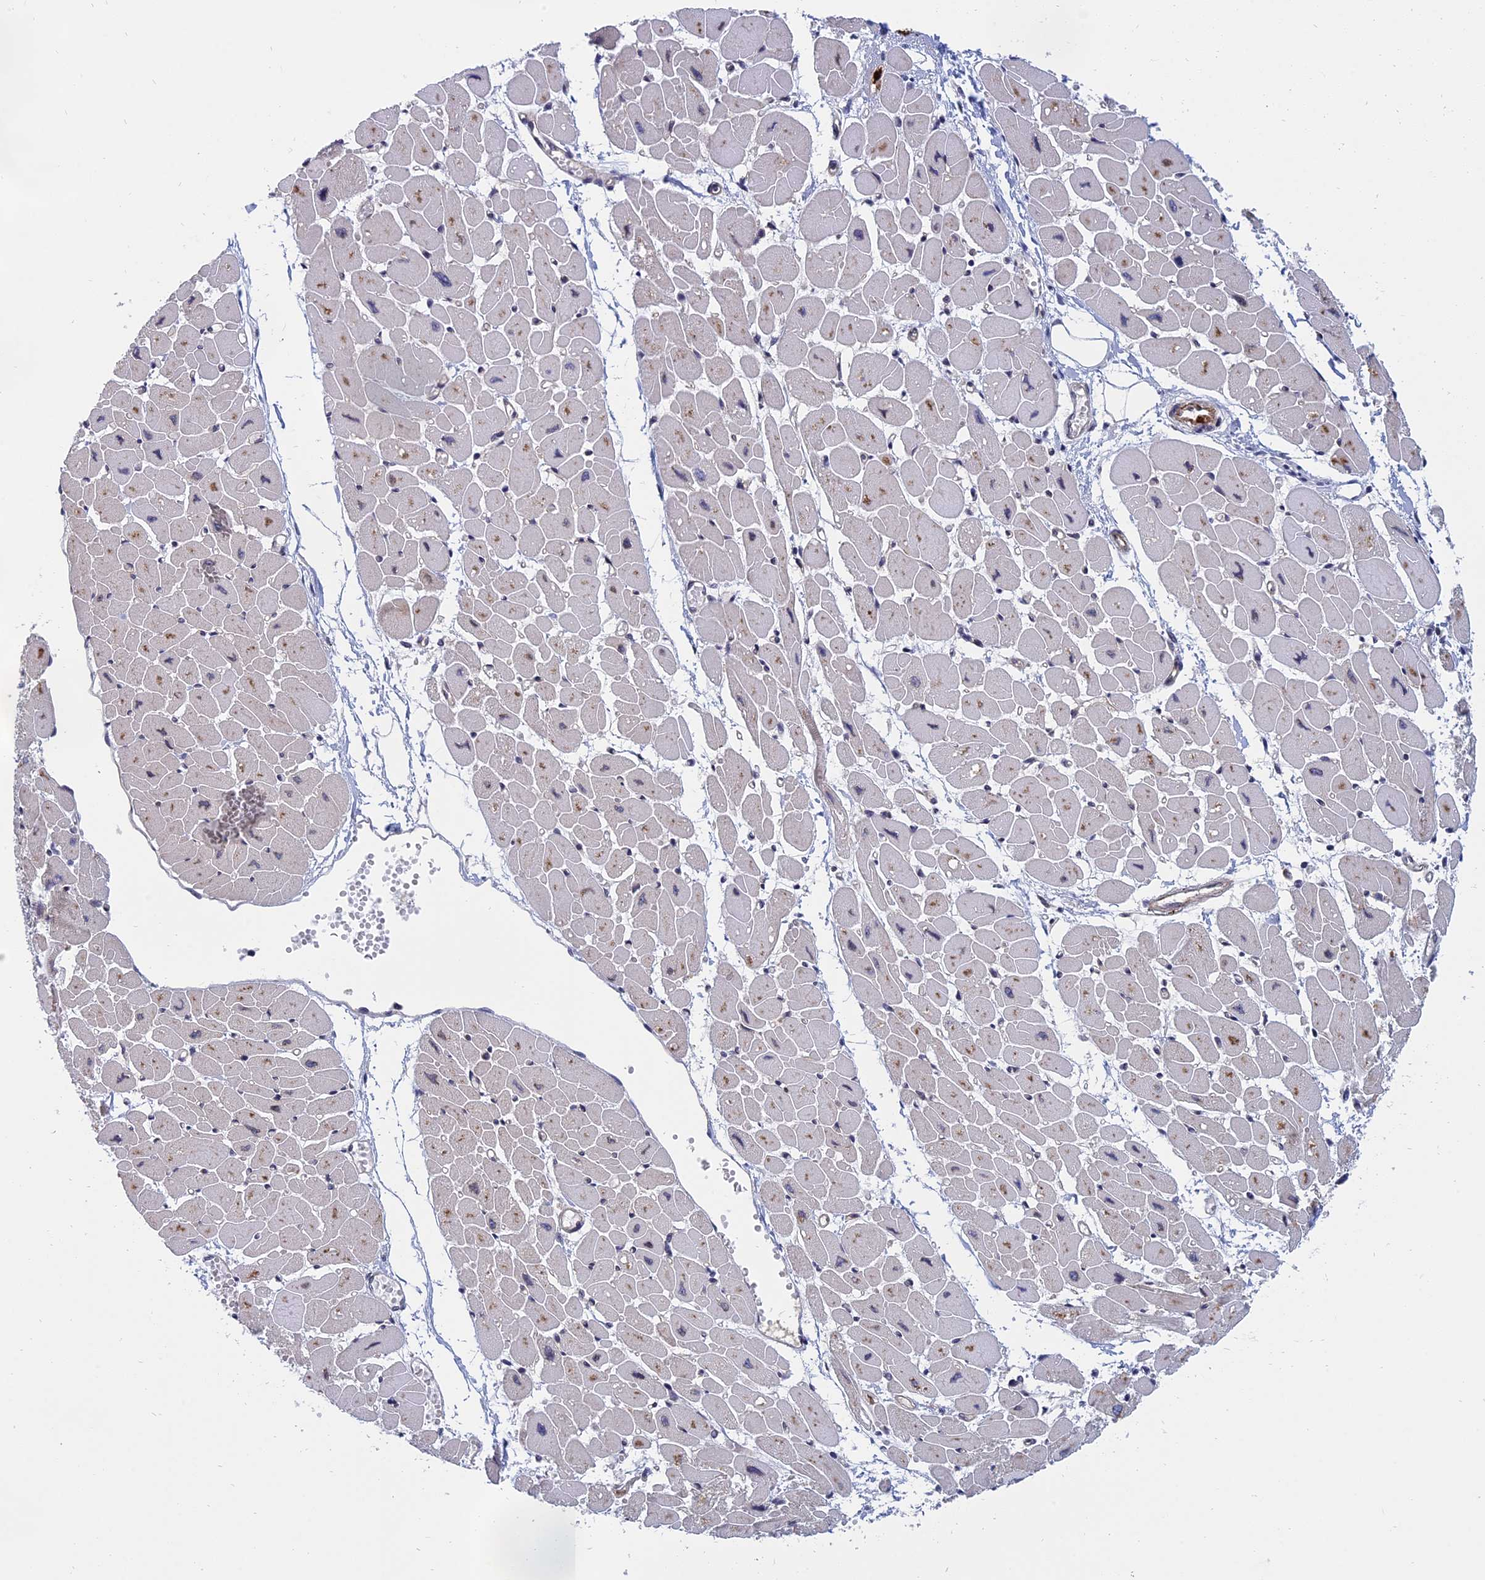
{"staining": {"intensity": "negative", "quantity": "none", "location": "none"}, "tissue": "heart muscle", "cell_type": "Cardiomyocytes", "image_type": "normal", "snomed": [{"axis": "morphology", "description": "Normal tissue, NOS"}, {"axis": "topography", "description": "Heart"}], "caption": "Heart muscle stained for a protein using immunohistochemistry shows no staining cardiomyocytes.", "gene": "NAA10", "patient": {"sex": "female", "age": 54}}